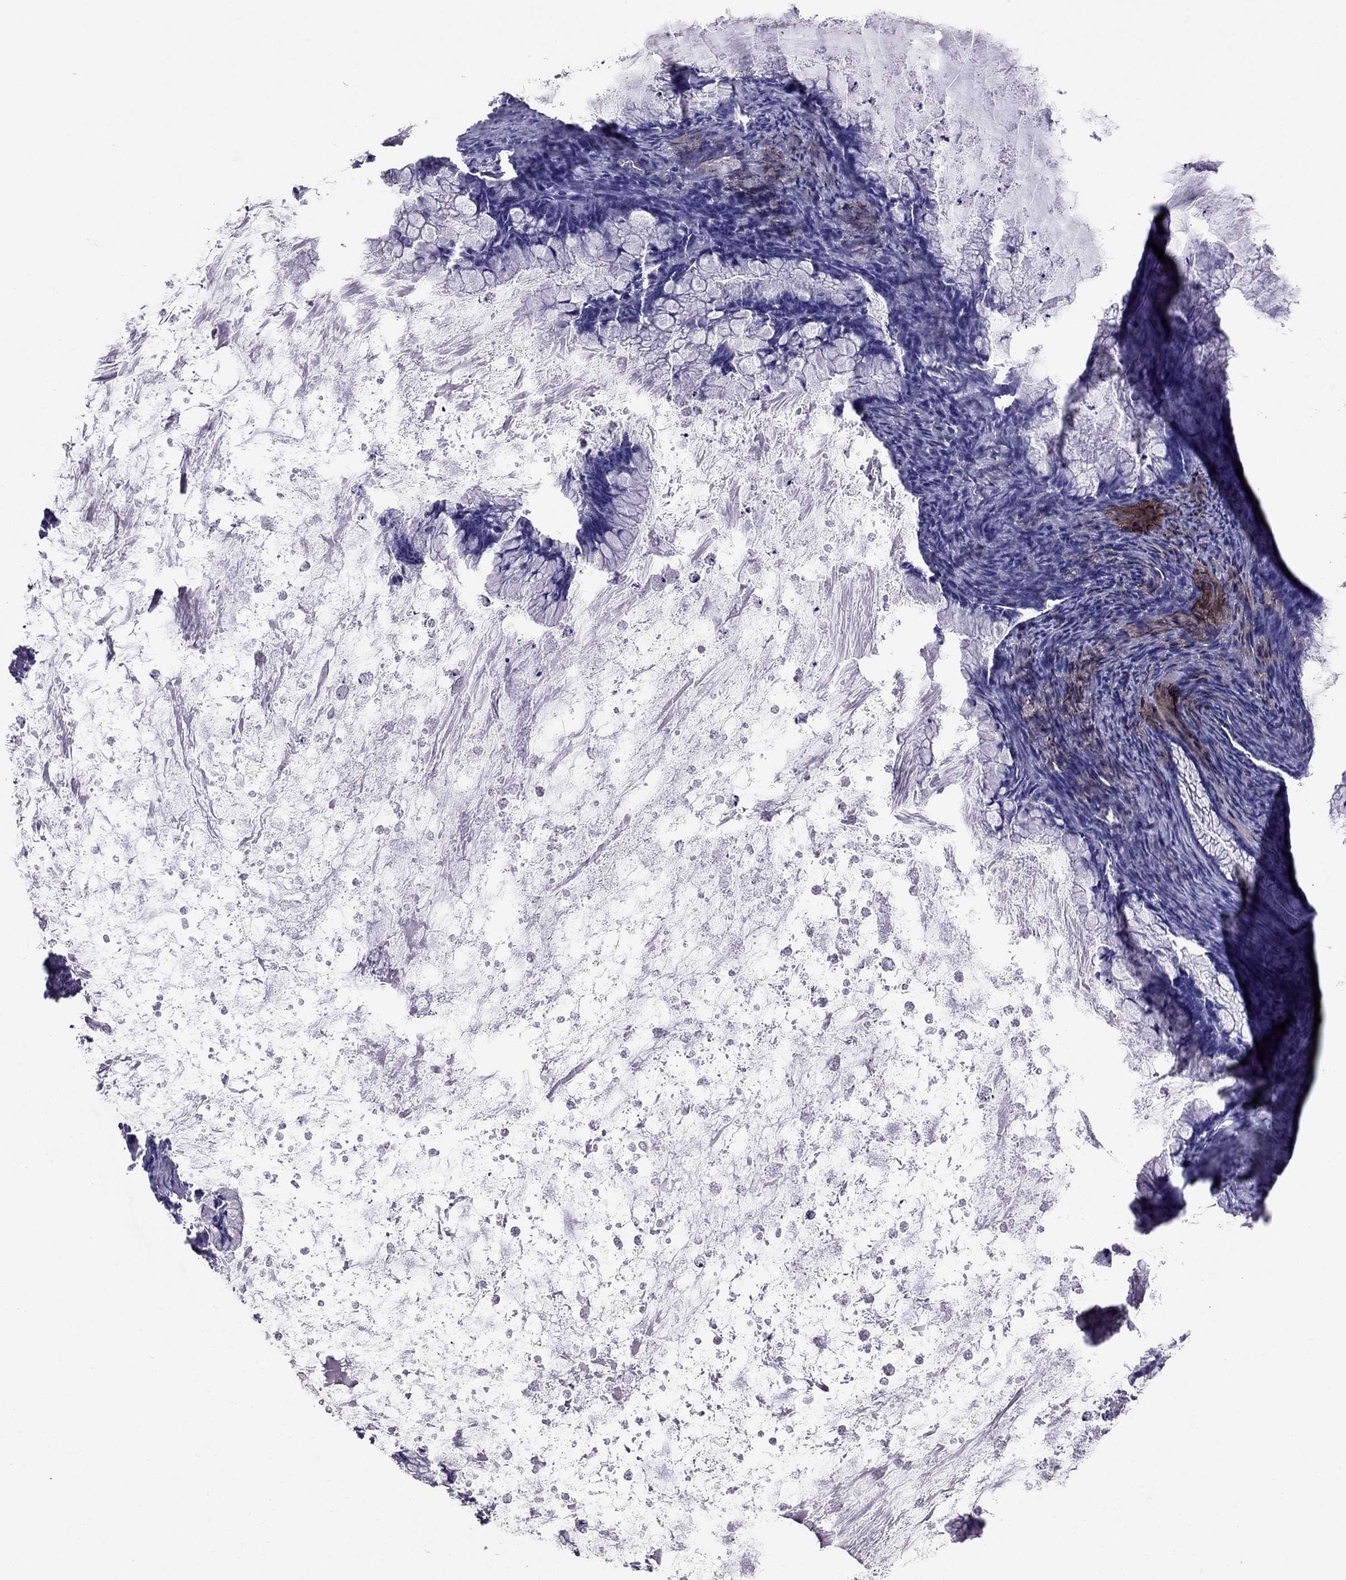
{"staining": {"intensity": "negative", "quantity": "none", "location": "none"}, "tissue": "ovarian cancer", "cell_type": "Tumor cells", "image_type": "cancer", "snomed": [{"axis": "morphology", "description": "Cystadenocarcinoma, mucinous, NOS"}, {"axis": "topography", "description": "Ovary"}], "caption": "An IHC histopathology image of ovarian cancer is shown. There is no staining in tumor cells of ovarian cancer. (DAB immunohistochemistry visualized using brightfield microscopy, high magnification).", "gene": "PDE6A", "patient": {"sex": "female", "age": 67}}